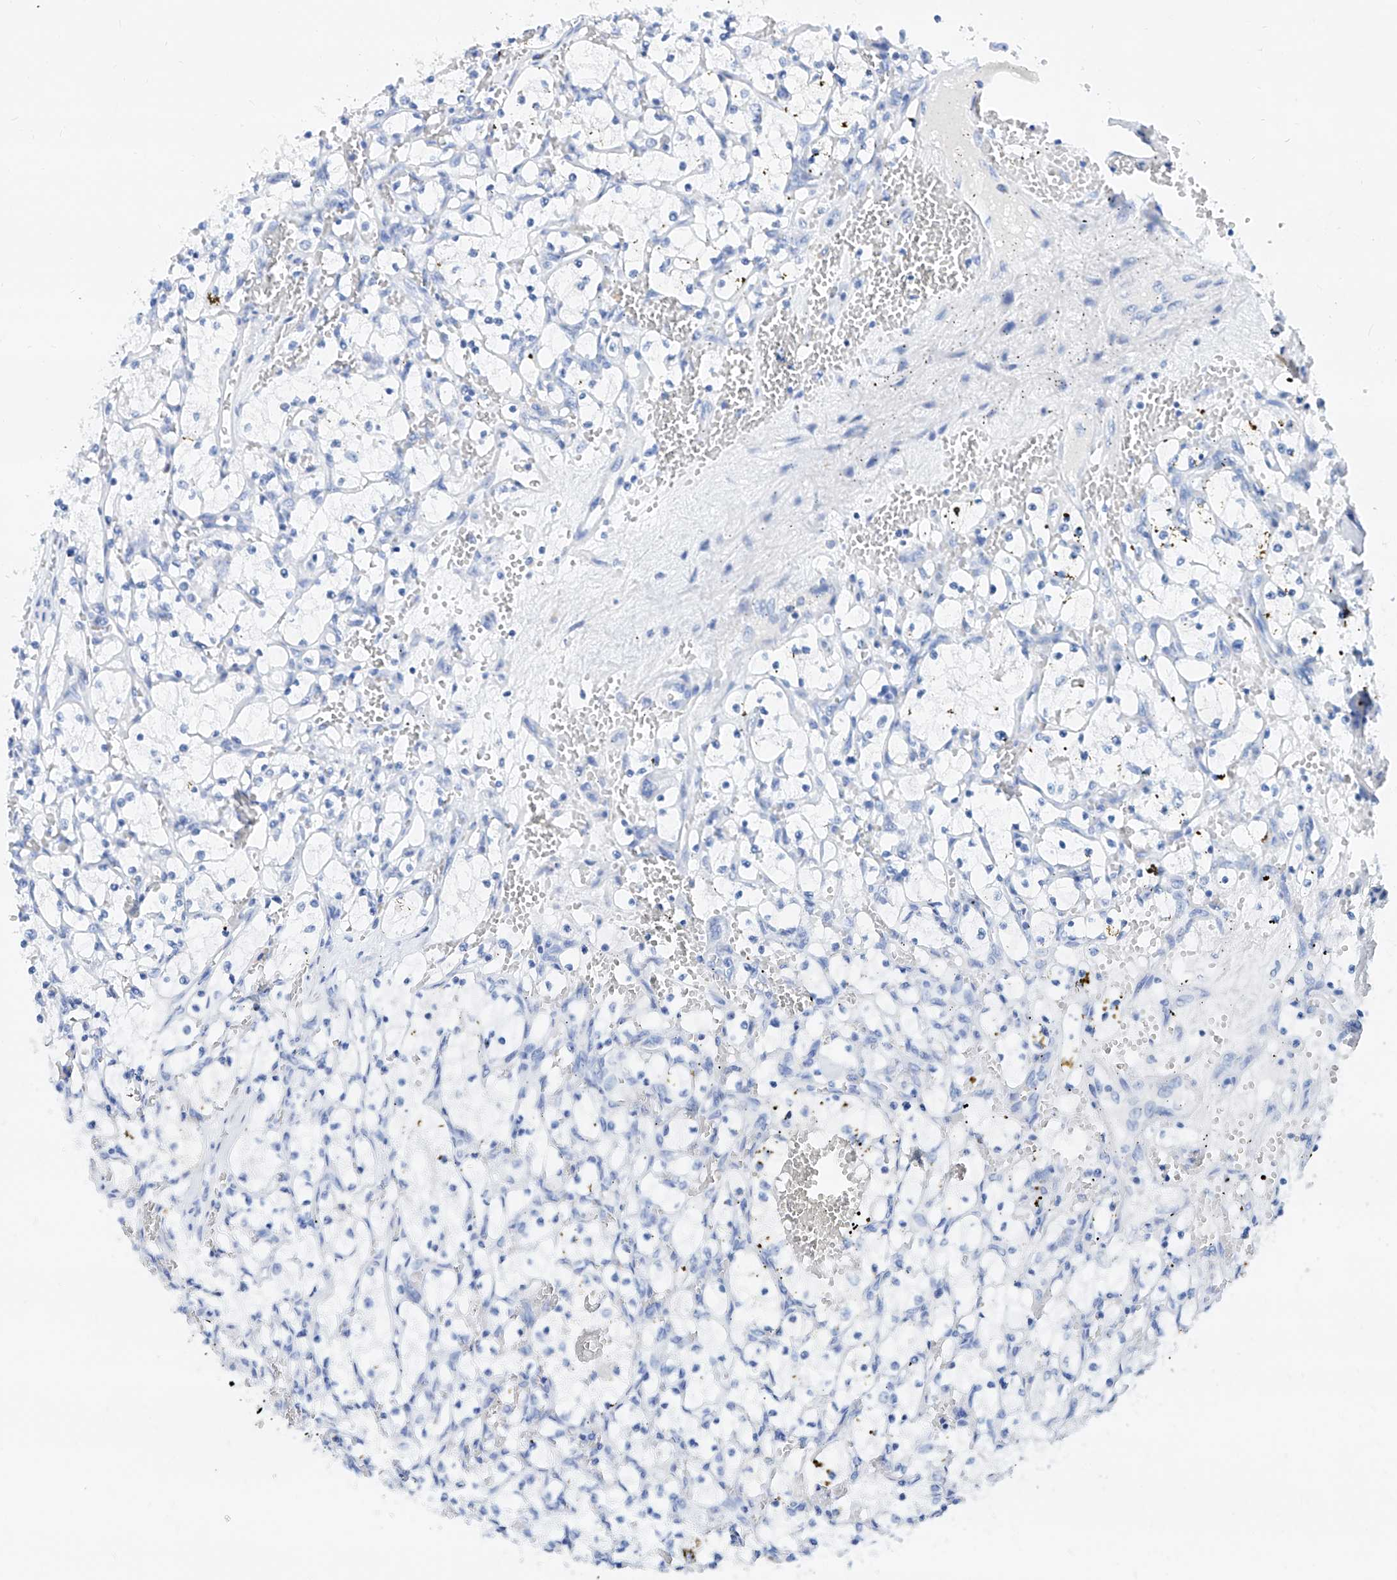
{"staining": {"intensity": "negative", "quantity": "none", "location": "none"}, "tissue": "renal cancer", "cell_type": "Tumor cells", "image_type": "cancer", "snomed": [{"axis": "morphology", "description": "Adenocarcinoma, NOS"}, {"axis": "topography", "description": "Kidney"}], "caption": "Tumor cells are negative for brown protein staining in renal cancer. Brightfield microscopy of immunohistochemistry (IHC) stained with DAB (3,3'-diaminobenzidine) (brown) and hematoxylin (blue), captured at high magnification.", "gene": "SLC25A29", "patient": {"sex": "female", "age": 69}}